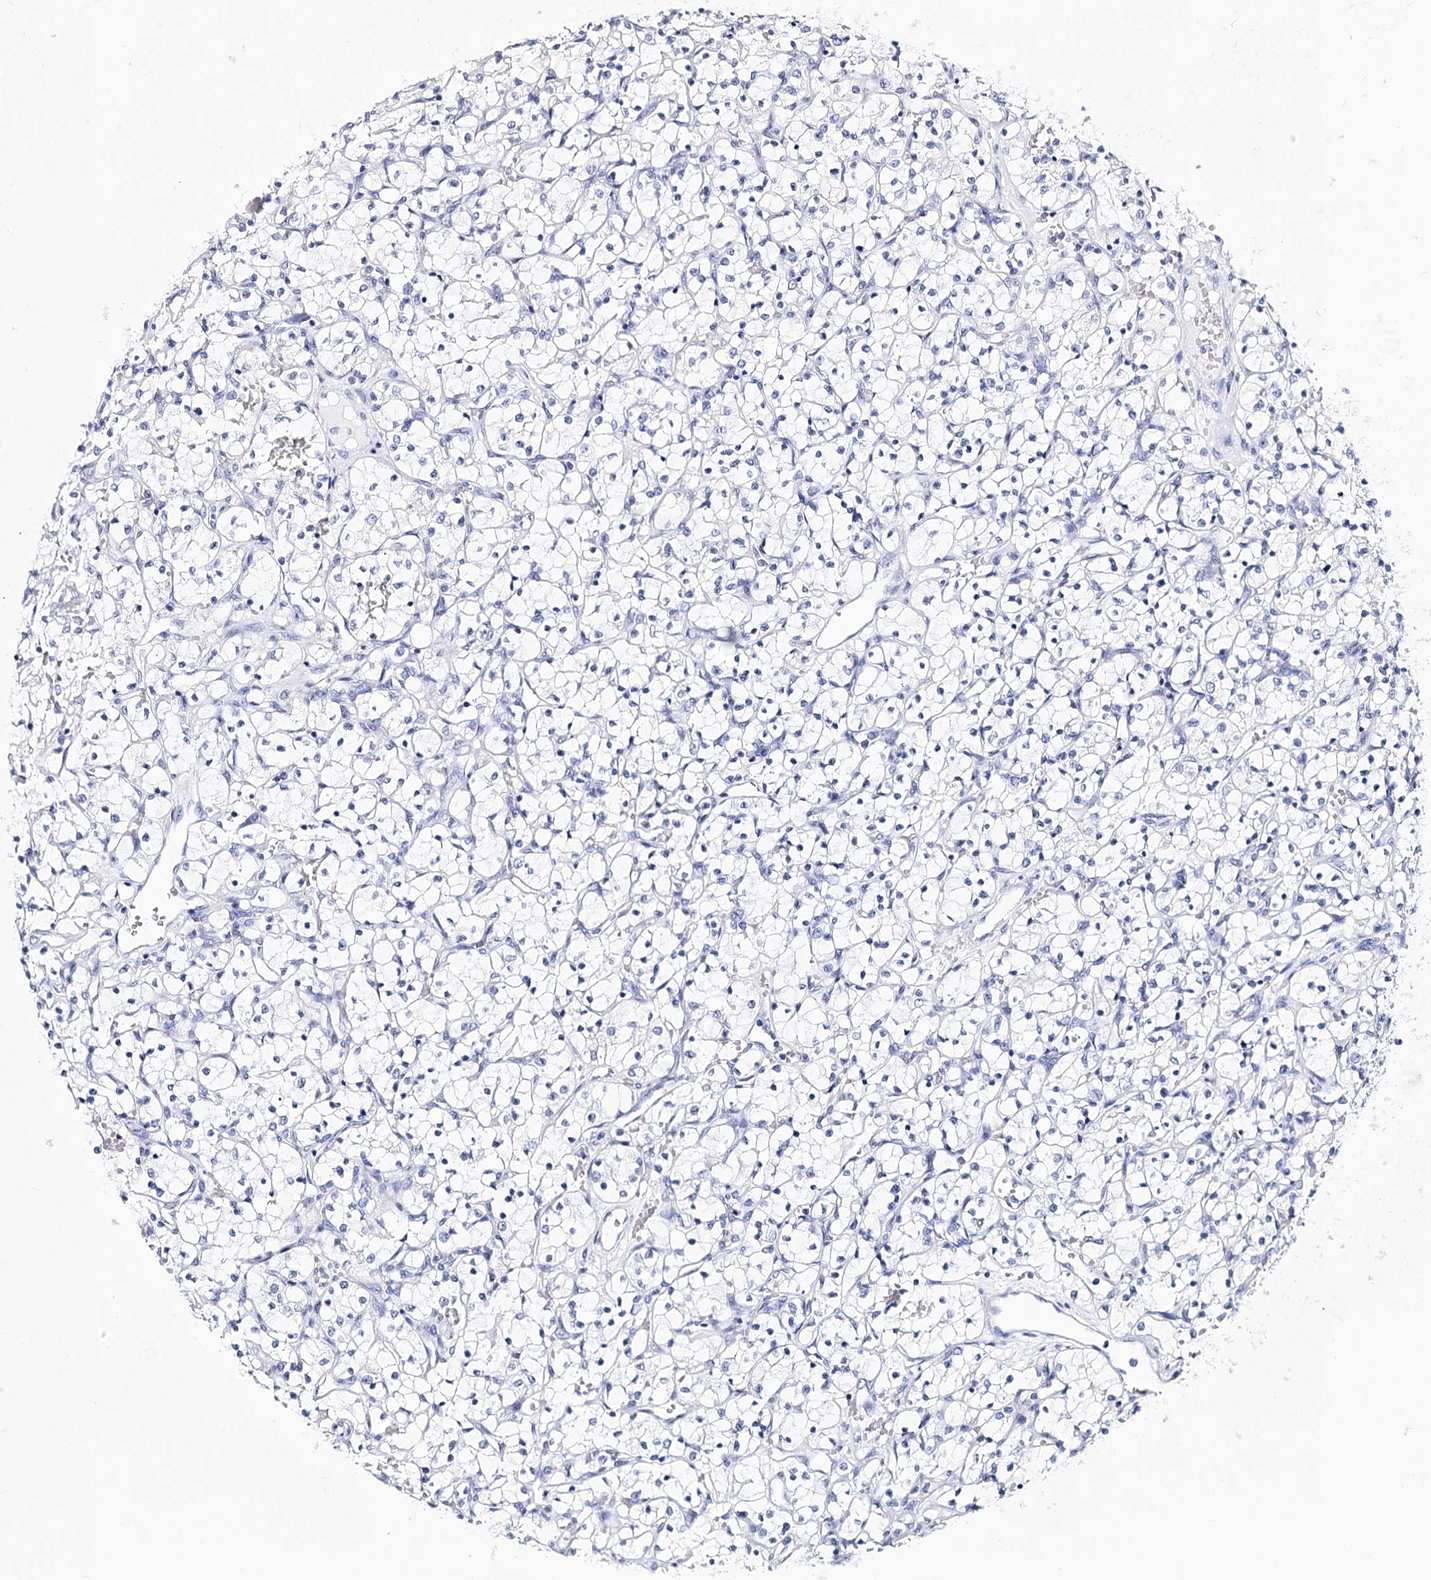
{"staining": {"intensity": "negative", "quantity": "none", "location": "none"}, "tissue": "renal cancer", "cell_type": "Tumor cells", "image_type": "cancer", "snomed": [{"axis": "morphology", "description": "Adenocarcinoma, NOS"}, {"axis": "topography", "description": "Kidney"}], "caption": "Tumor cells are negative for protein expression in human adenocarcinoma (renal).", "gene": "TMEM218", "patient": {"sex": "female", "age": 69}}